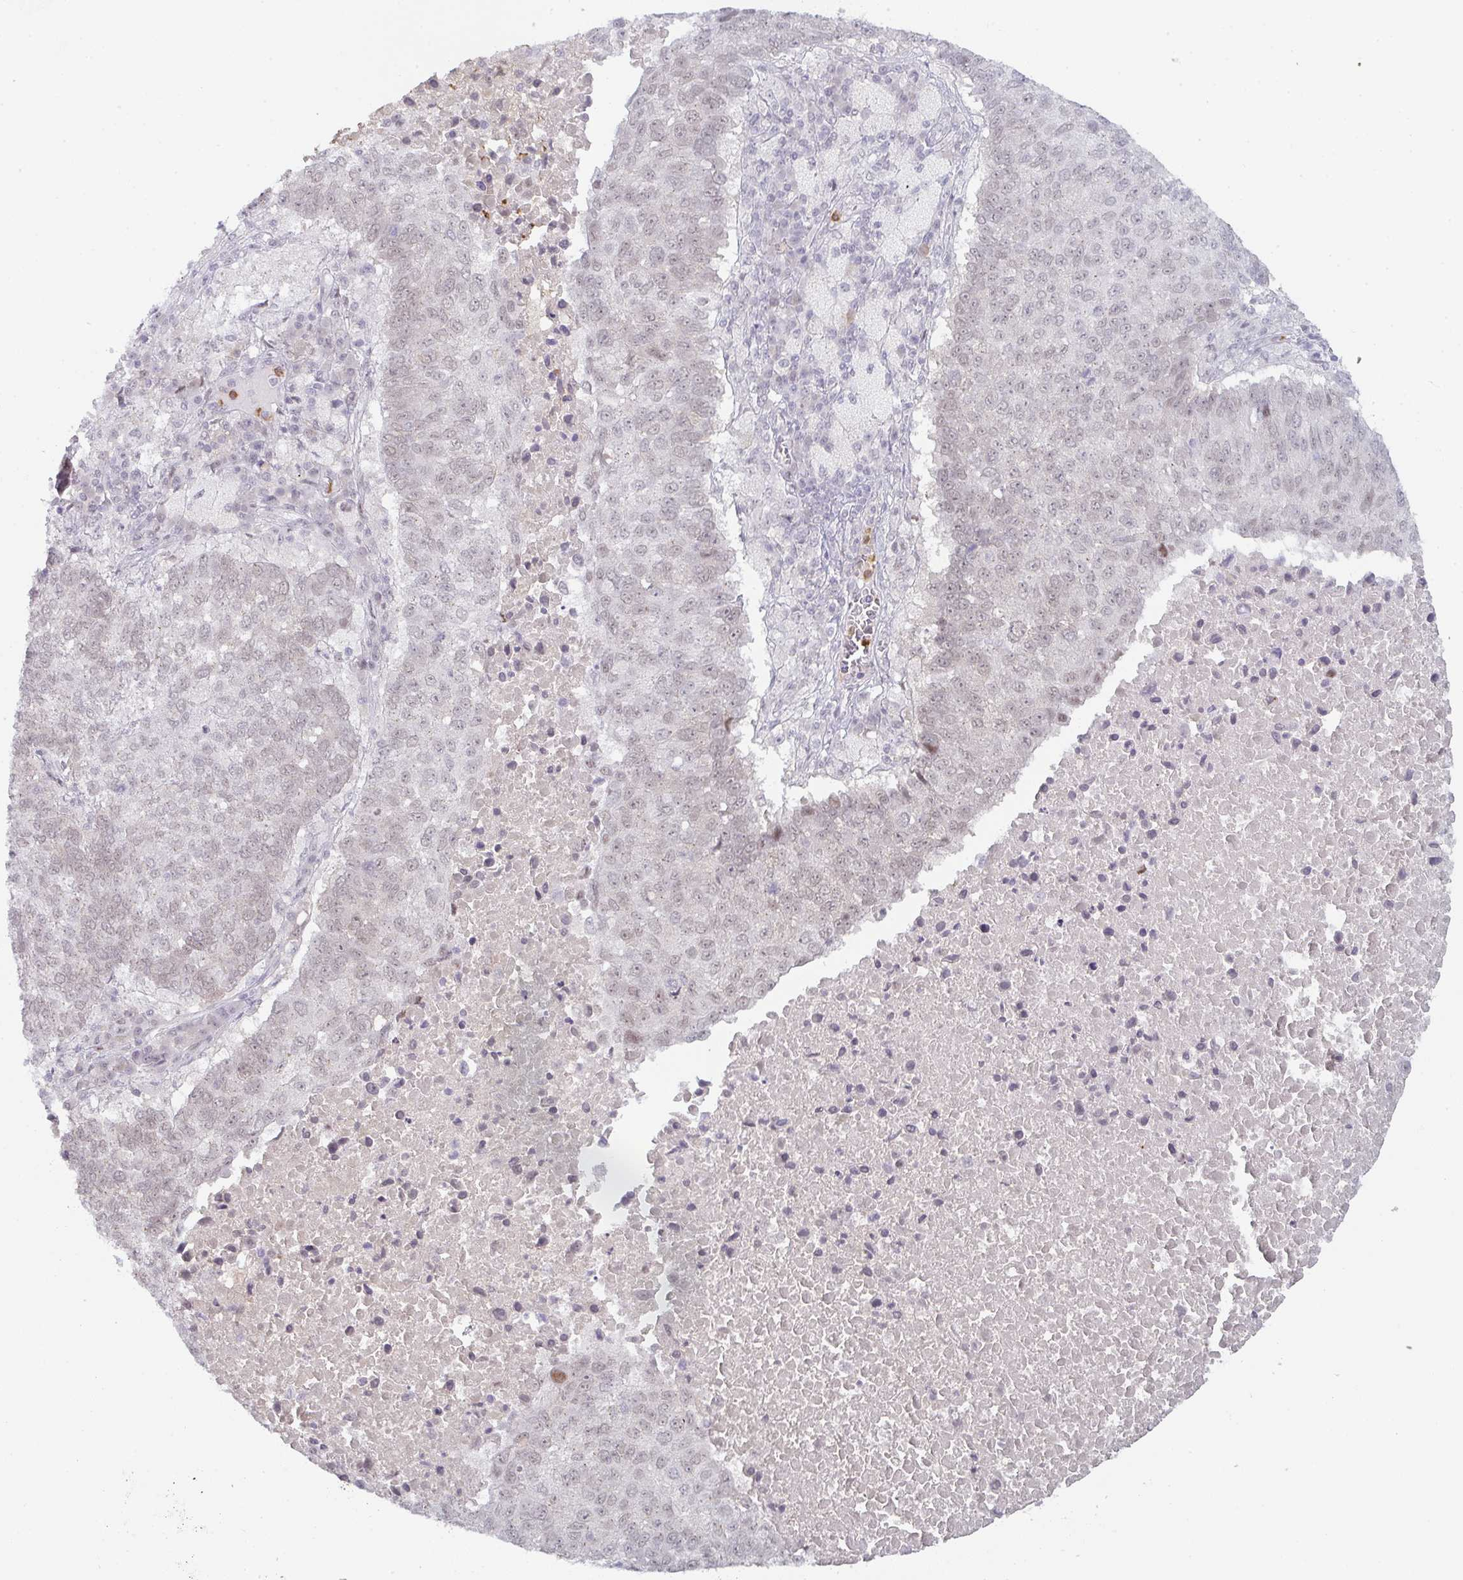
{"staining": {"intensity": "negative", "quantity": "none", "location": "none"}, "tissue": "lung cancer", "cell_type": "Tumor cells", "image_type": "cancer", "snomed": [{"axis": "morphology", "description": "Squamous cell carcinoma, NOS"}, {"axis": "topography", "description": "Lung"}], "caption": "DAB (3,3'-diaminobenzidine) immunohistochemical staining of human lung cancer (squamous cell carcinoma) shows no significant expression in tumor cells.", "gene": "LIN54", "patient": {"sex": "male", "age": 73}}